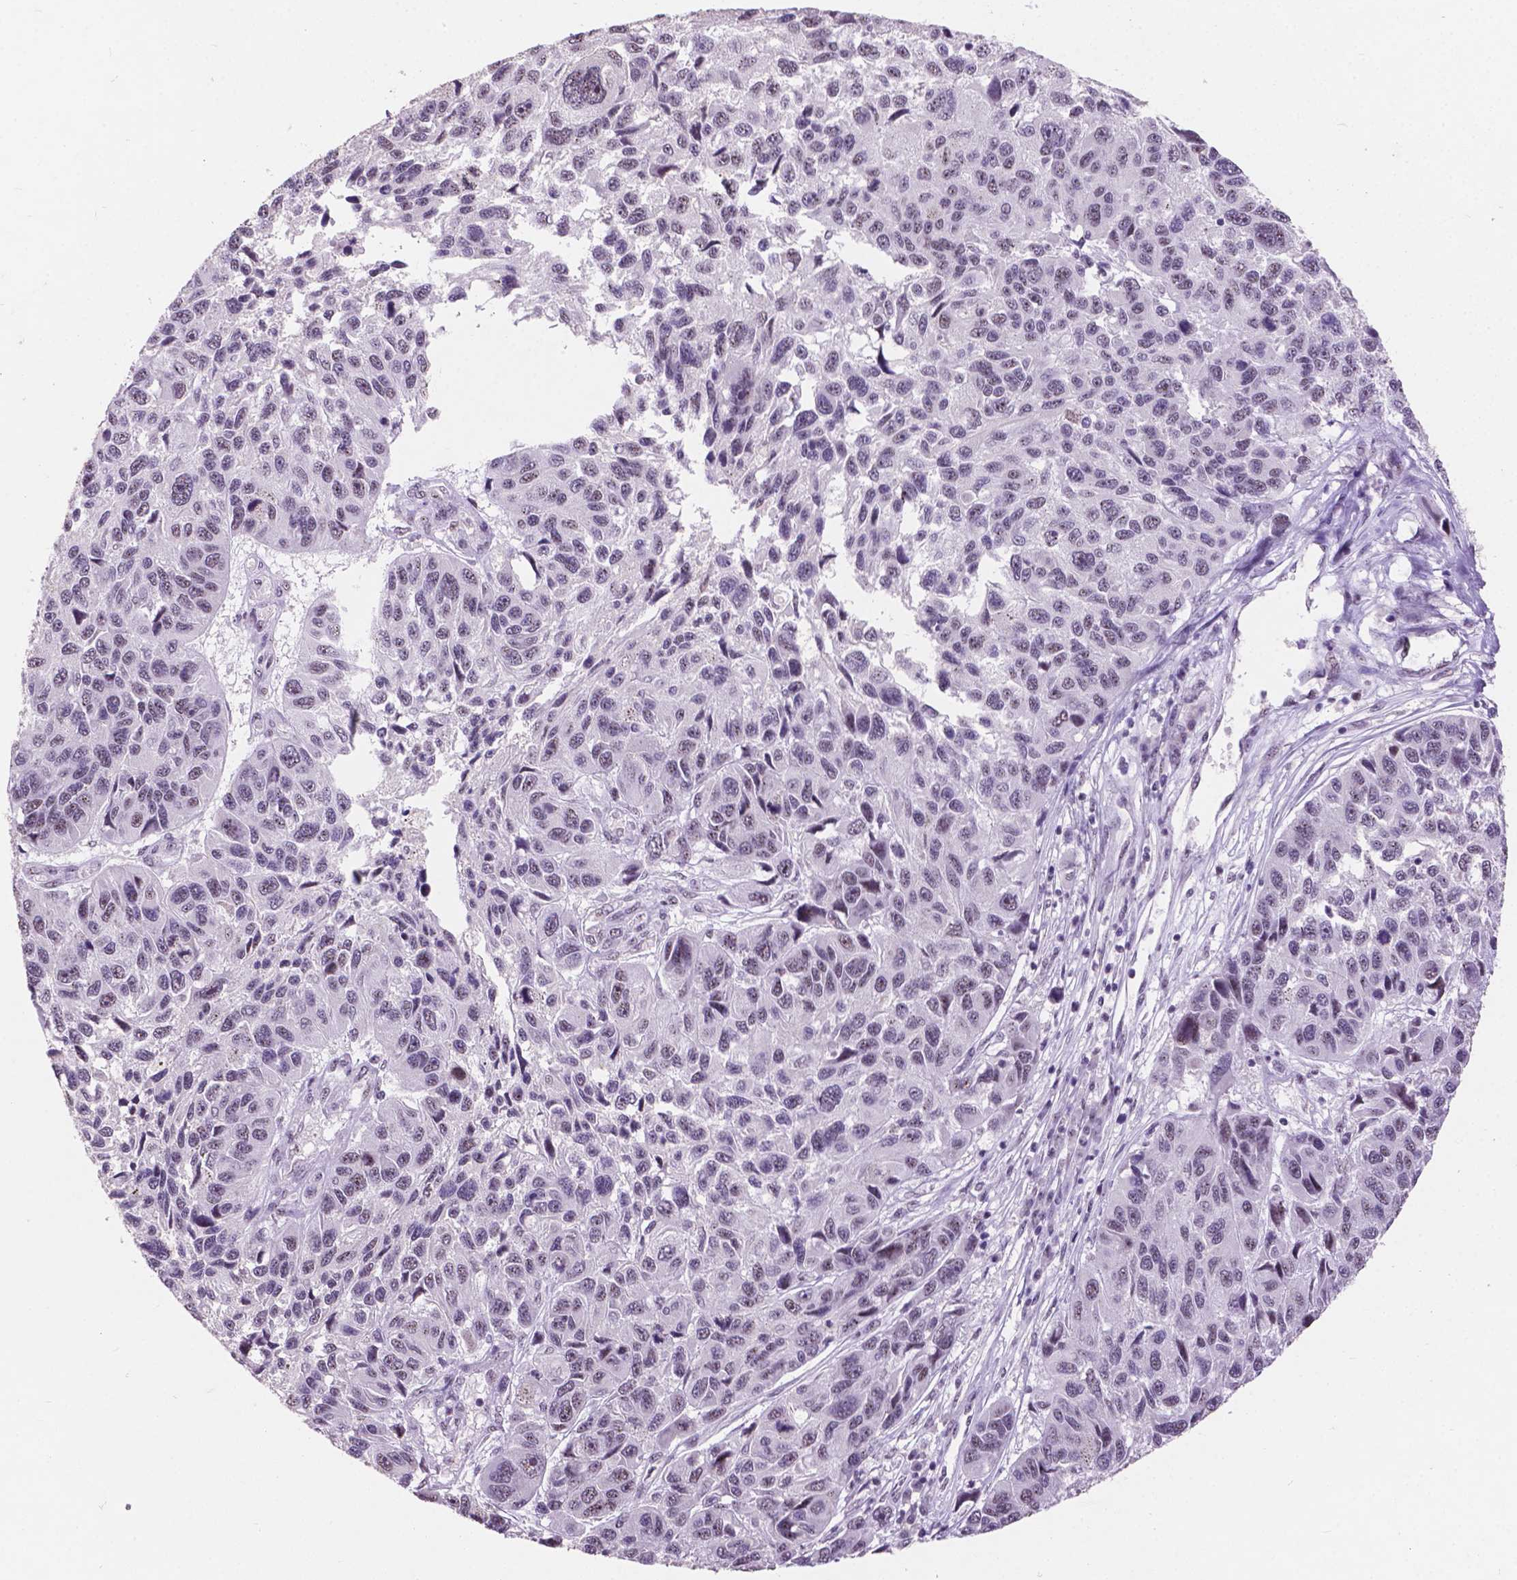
{"staining": {"intensity": "negative", "quantity": "none", "location": "none"}, "tissue": "melanoma", "cell_type": "Tumor cells", "image_type": "cancer", "snomed": [{"axis": "morphology", "description": "Malignant melanoma, NOS"}, {"axis": "topography", "description": "Skin"}], "caption": "The photomicrograph shows no staining of tumor cells in malignant melanoma.", "gene": "COIL", "patient": {"sex": "male", "age": 53}}